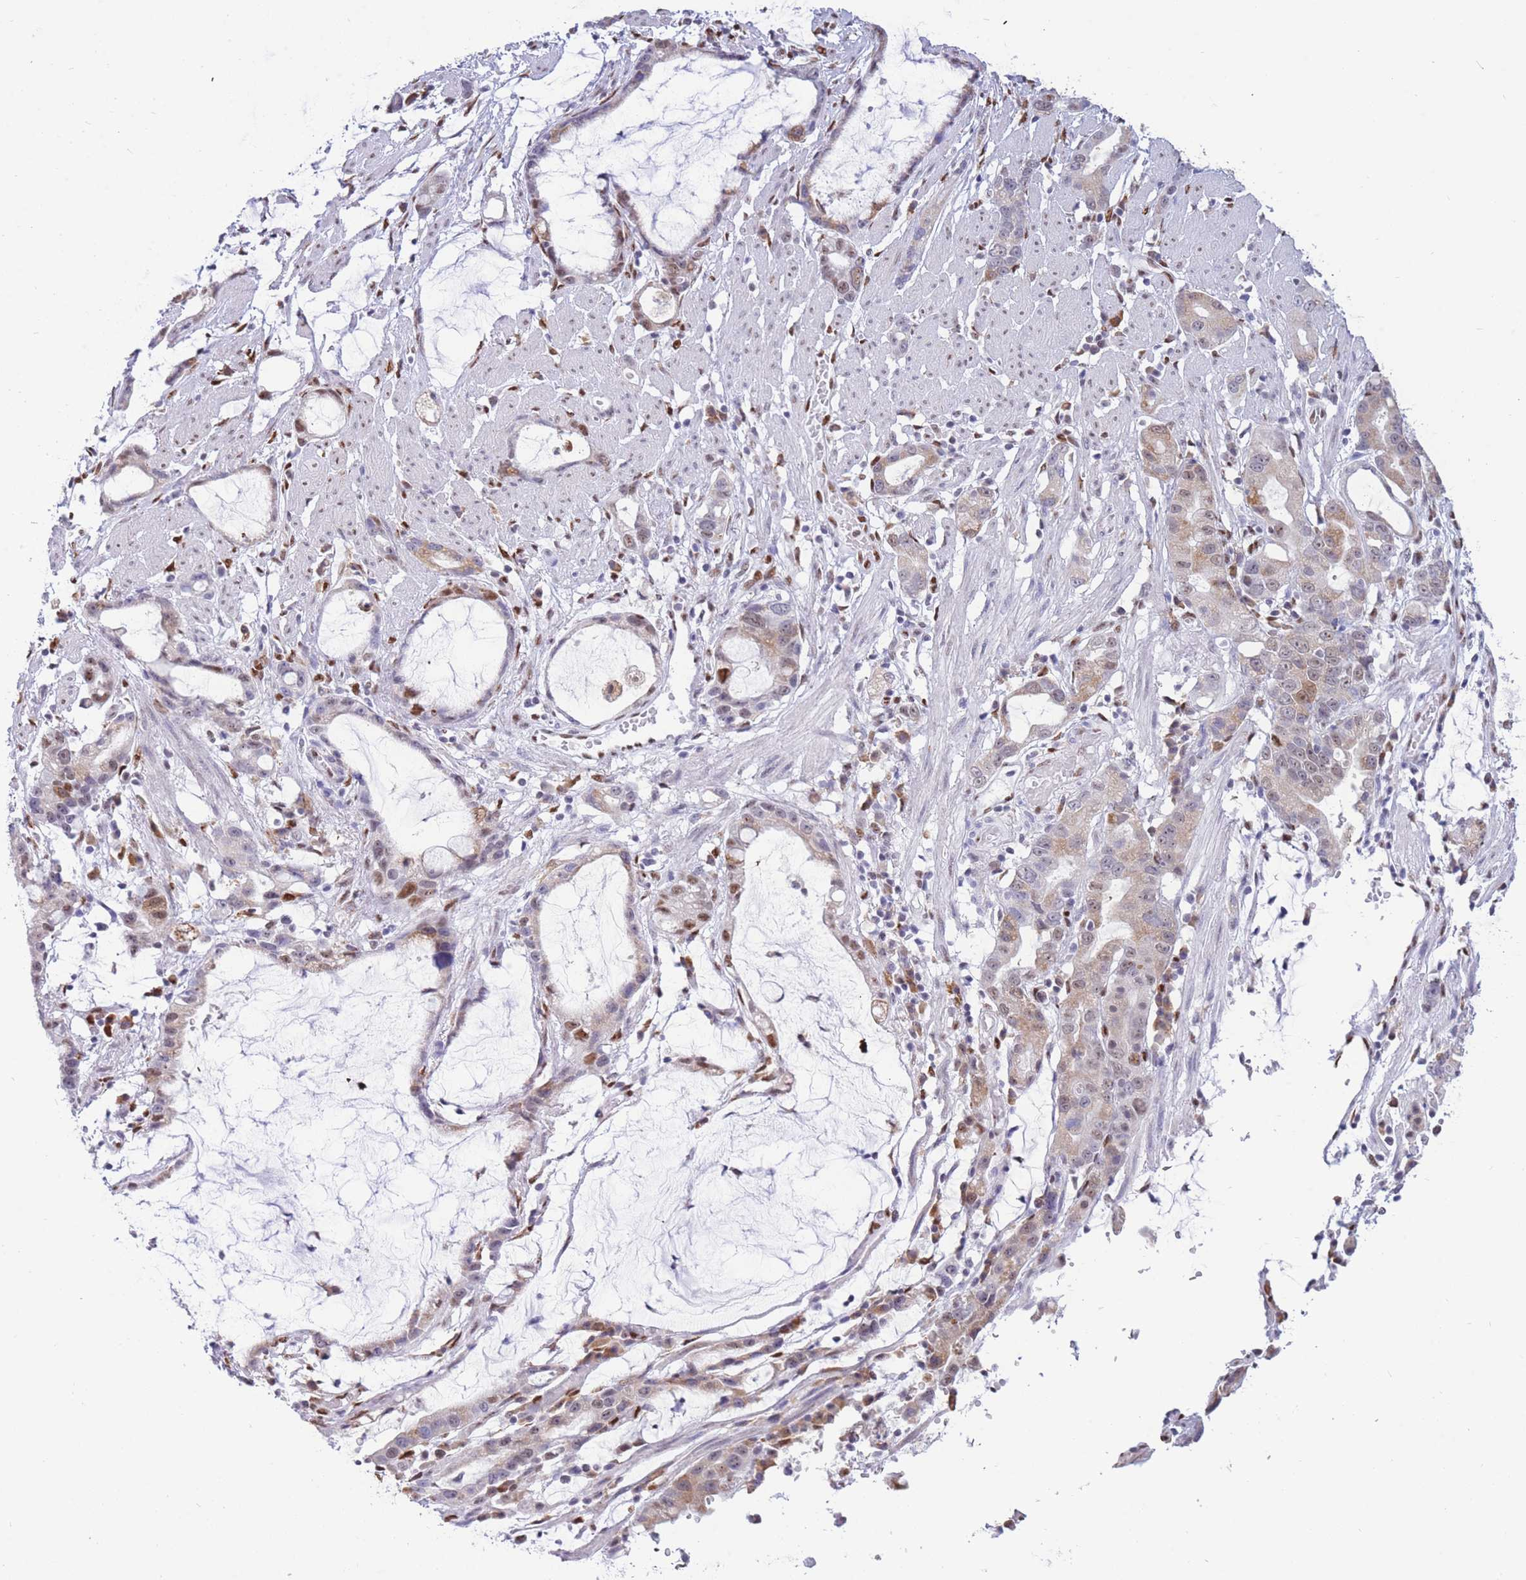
{"staining": {"intensity": "moderate", "quantity": "<25%", "location": "cytoplasmic/membranous,nuclear"}, "tissue": "stomach cancer", "cell_type": "Tumor cells", "image_type": "cancer", "snomed": [{"axis": "morphology", "description": "Adenocarcinoma, NOS"}, {"axis": "topography", "description": "Stomach"}], "caption": "This is a micrograph of IHC staining of stomach cancer, which shows moderate staining in the cytoplasmic/membranous and nuclear of tumor cells.", "gene": "FAM153A", "patient": {"sex": "male", "age": 55}}